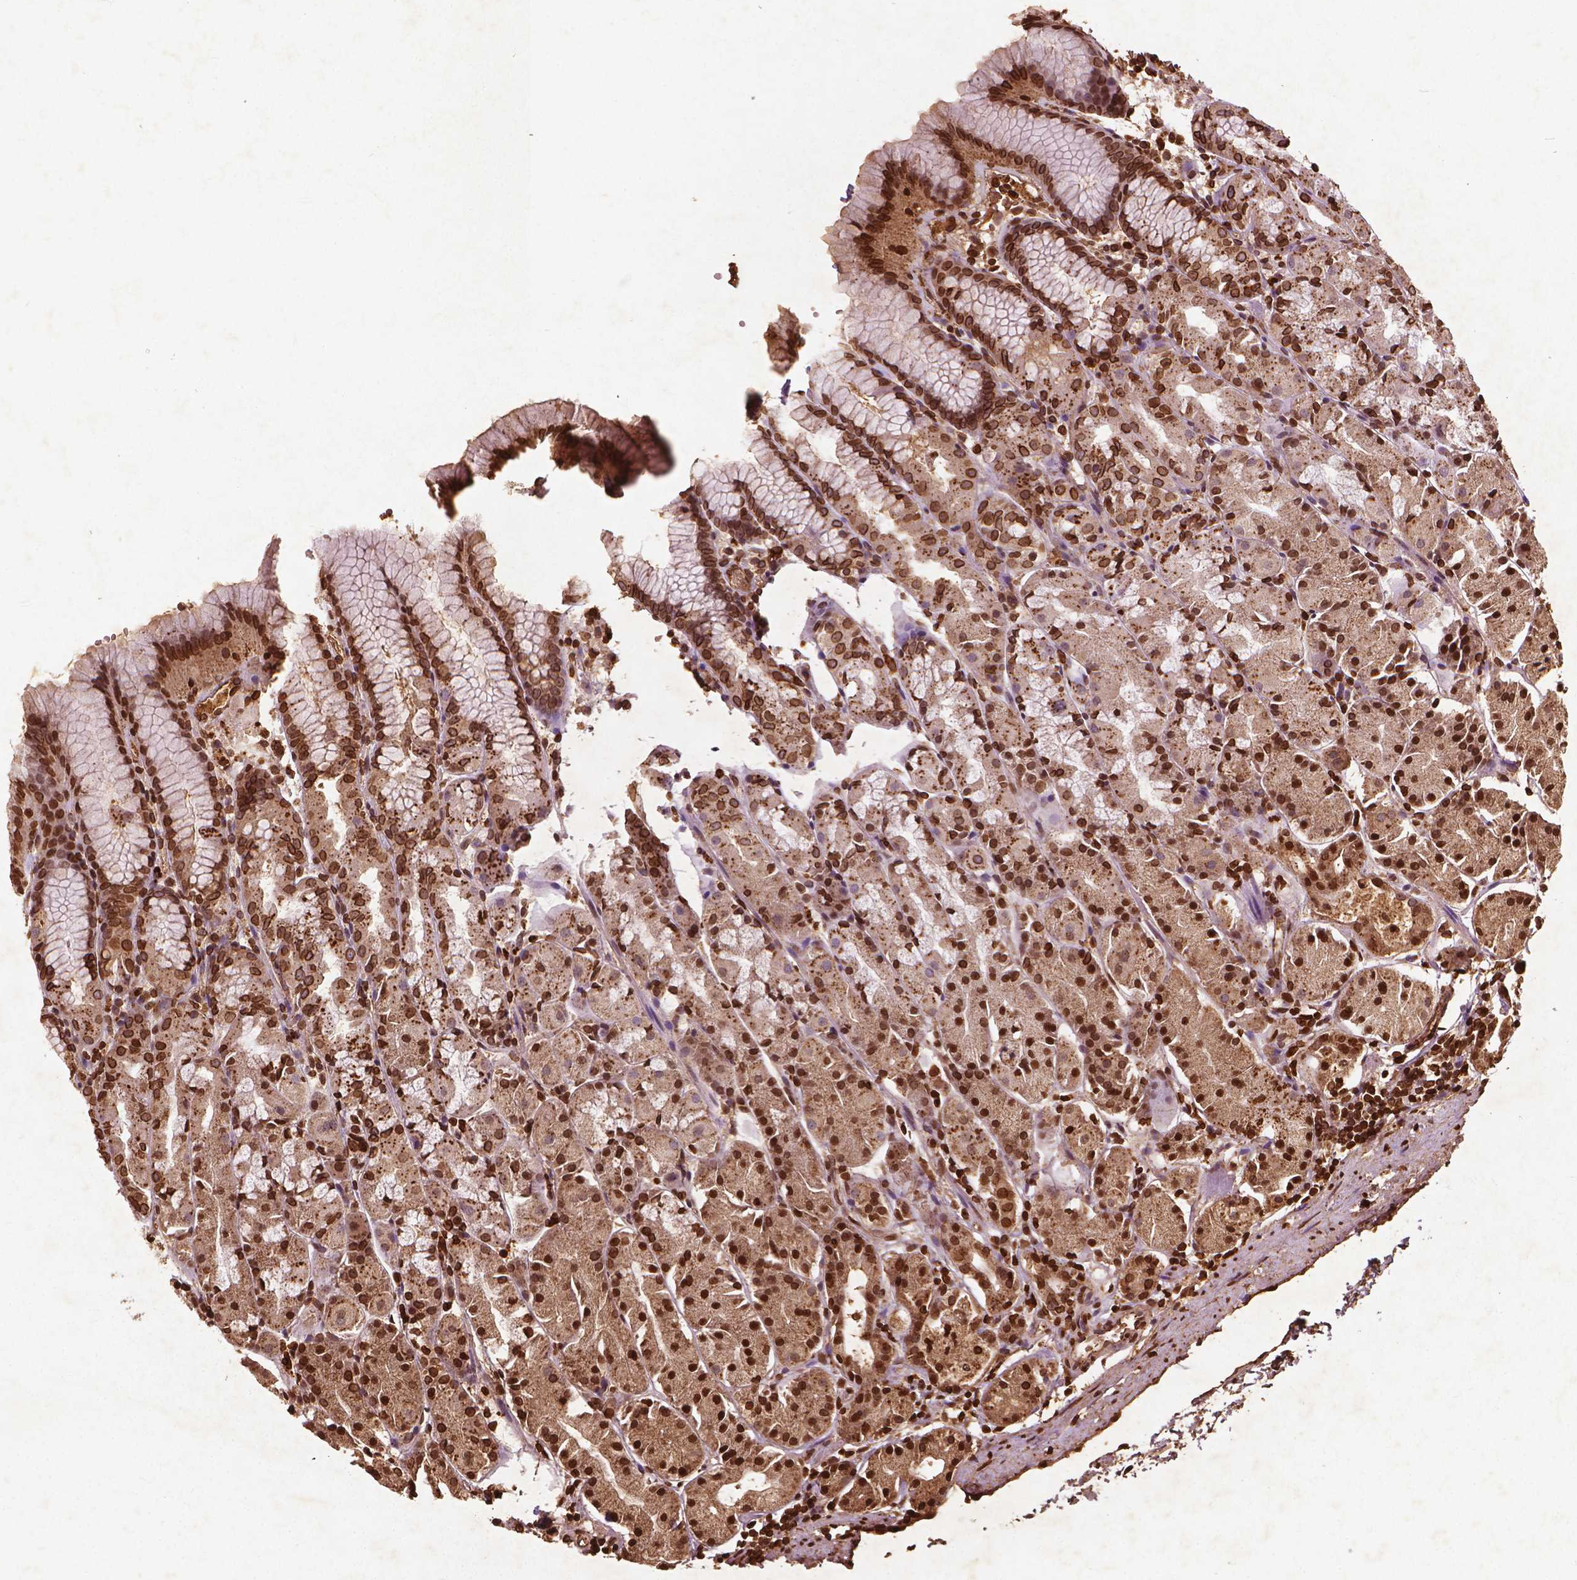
{"staining": {"intensity": "strong", "quantity": ">75%", "location": "cytoplasmic/membranous,nuclear"}, "tissue": "stomach", "cell_type": "Glandular cells", "image_type": "normal", "snomed": [{"axis": "morphology", "description": "Normal tissue, NOS"}, {"axis": "topography", "description": "Stomach, upper"}], "caption": "IHC of normal human stomach exhibits high levels of strong cytoplasmic/membranous,nuclear positivity in about >75% of glandular cells. Nuclei are stained in blue.", "gene": "LMNB1", "patient": {"sex": "male", "age": 47}}